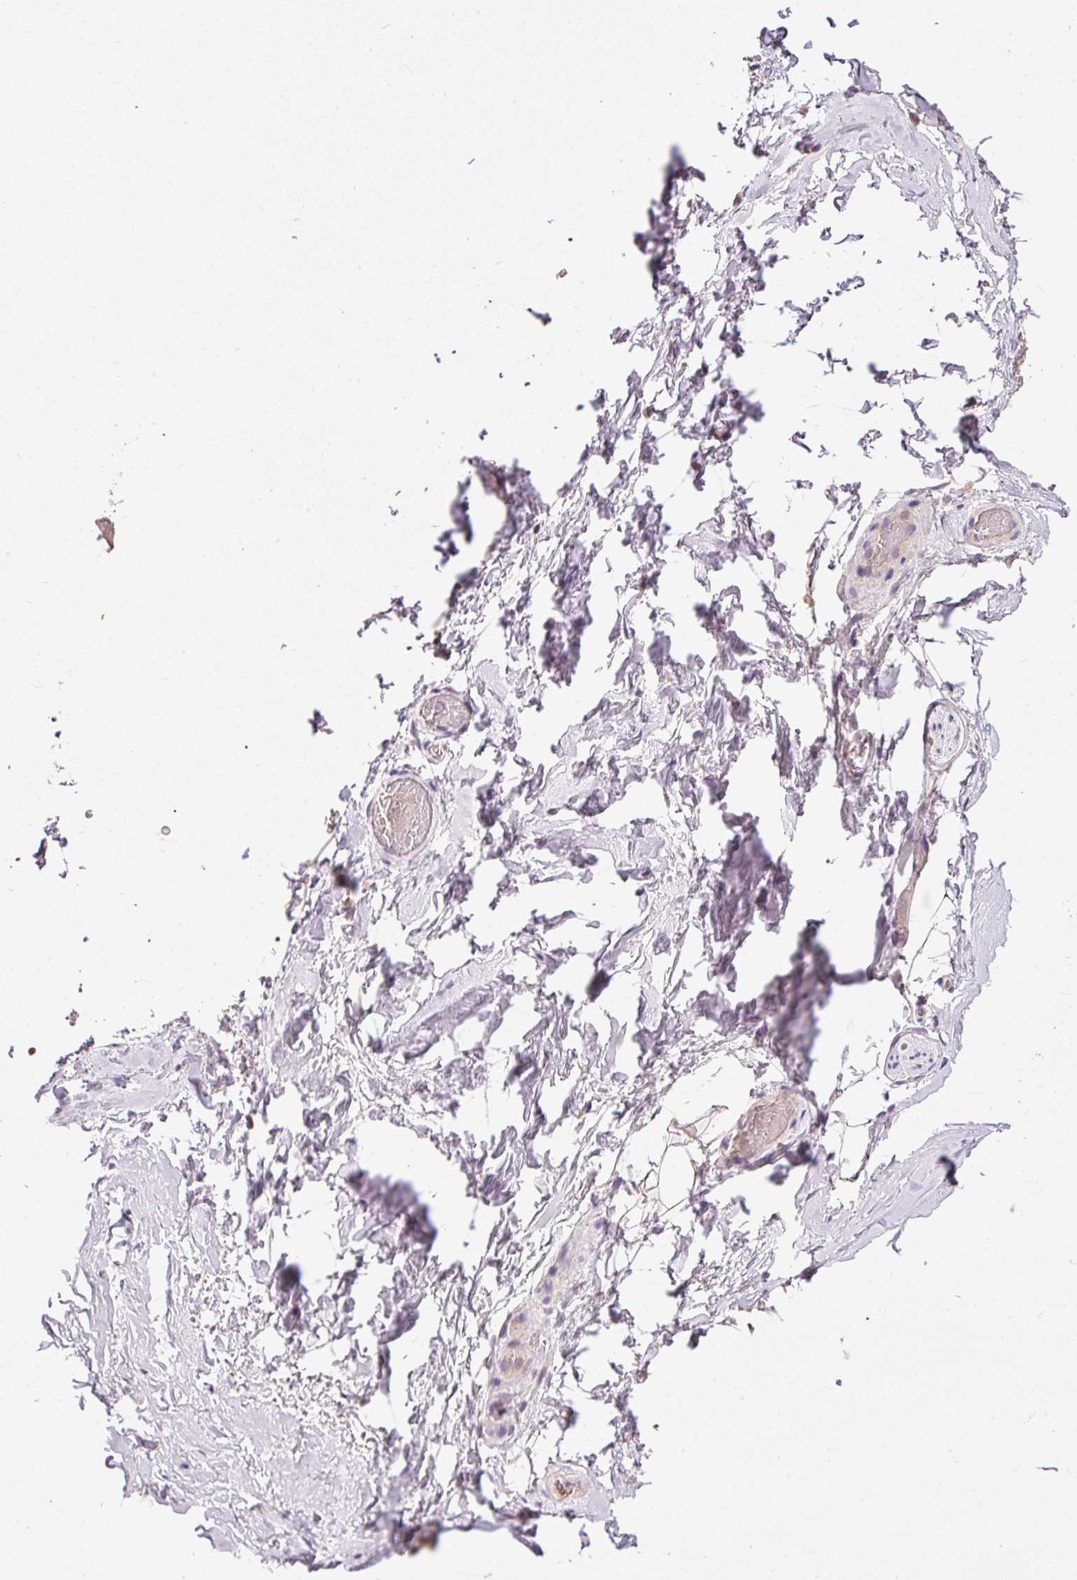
{"staining": {"intensity": "weak", "quantity": "25%-75%", "location": "cytoplasmic/membranous"}, "tissue": "soft tissue", "cell_type": "Fibroblasts", "image_type": "normal", "snomed": [{"axis": "morphology", "description": "Normal tissue, NOS"}, {"axis": "topography", "description": "Vascular tissue"}, {"axis": "topography", "description": "Peripheral nerve tissue"}], "caption": "Immunohistochemistry of benign soft tissue exhibits low levels of weak cytoplasmic/membranous staining in approximately 25%-75% of fibroblasts.", "gene": "CMTM8", "patient": {"sex": "male", "age": 41}}